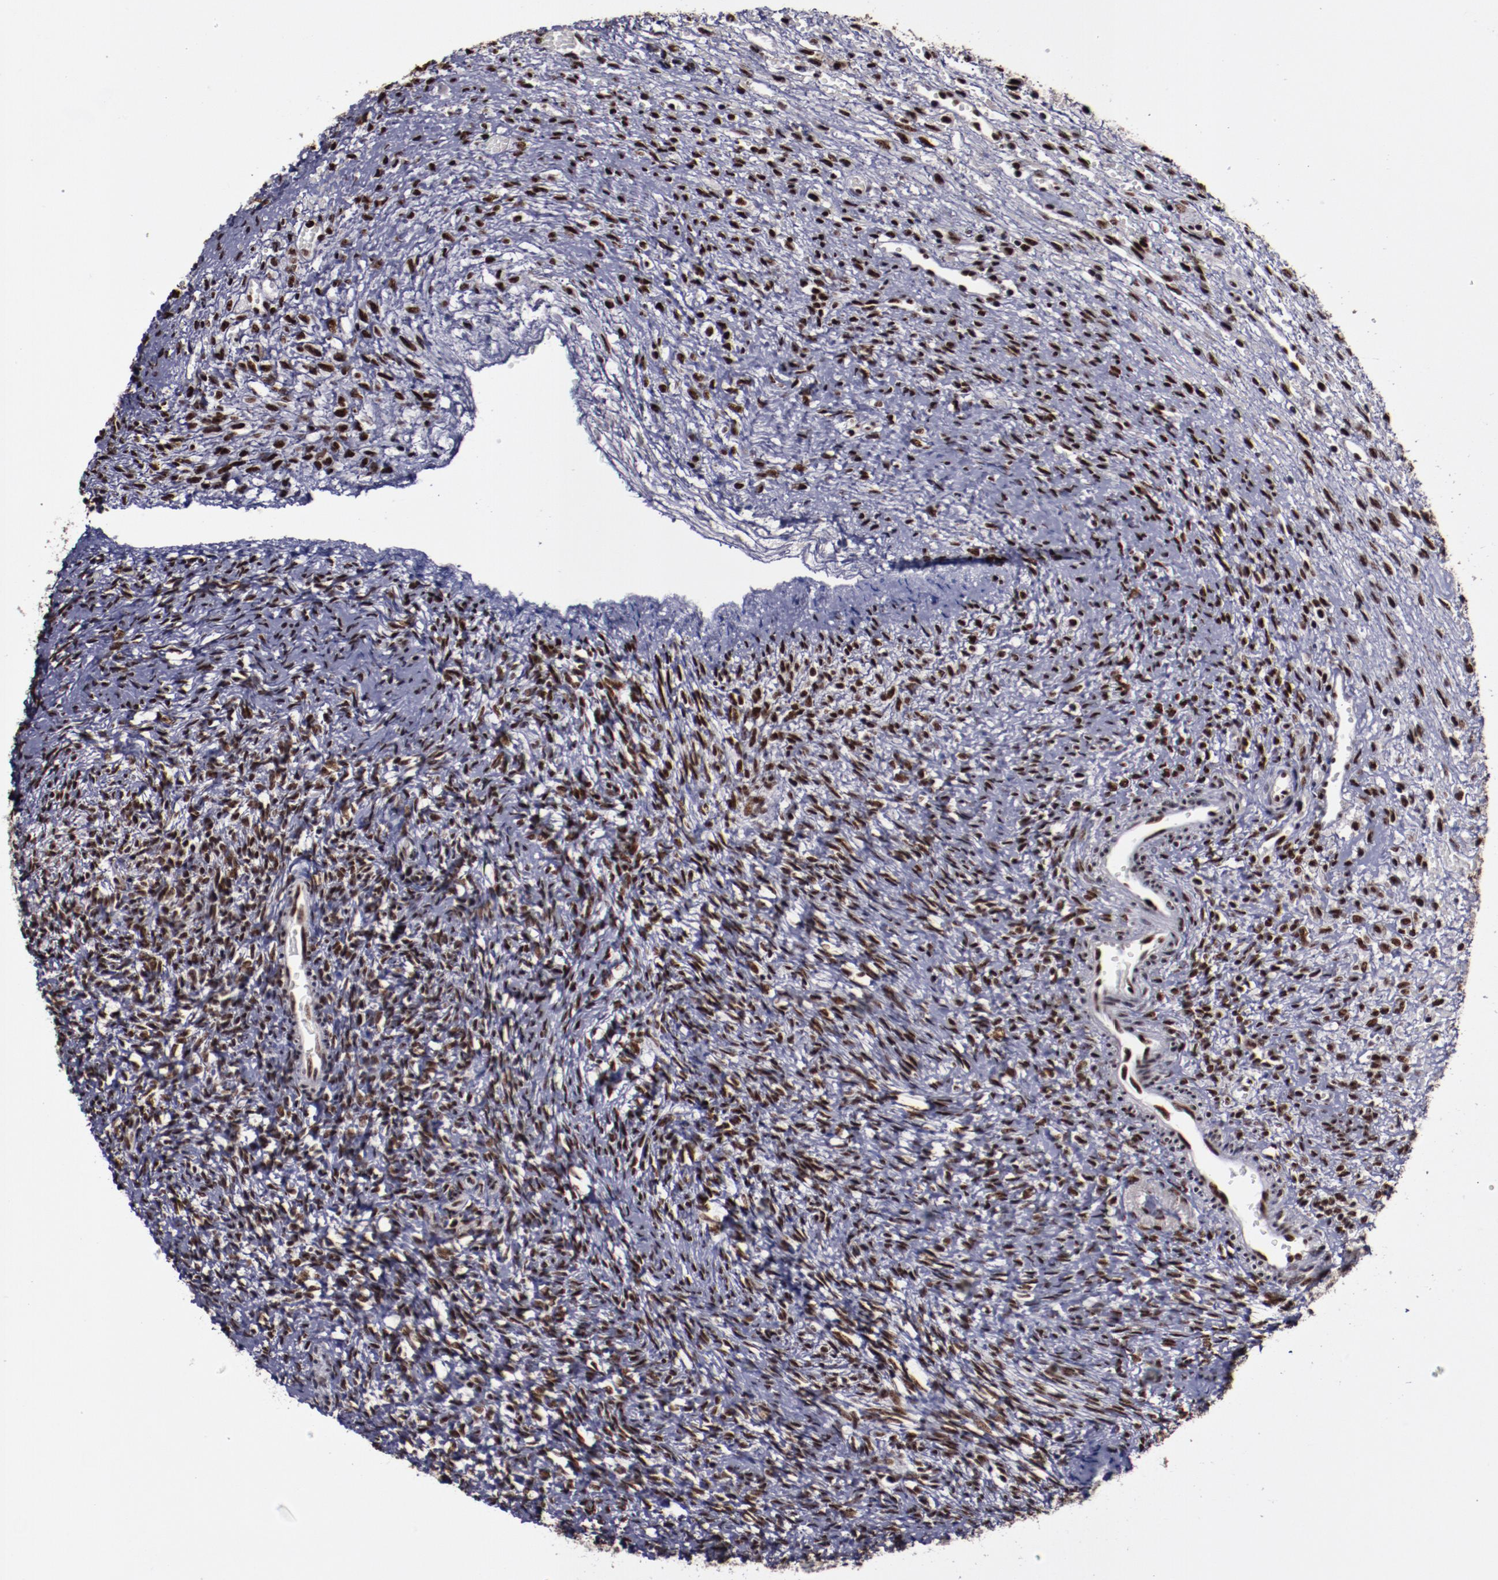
{"staining": {"intensity": "strong", "quantity": ">75%", "location": "nuclear"}, "tissue": "ovary", "cell_type": "Ovarian stroma cells", "image_type": "normal", "snomed": [{"axis": "morphology", "description": "Normal tissue, NOS"}, {"axis": "topography", "description": "Ovary"}], "caption": "Immunohistochemical staining of benign ovary displays >75% levels of strong nuclear protein staining in about >75% of ovarian stroma cells. (Stains: DAB (3,3'-diaminobenzidine) in brown, nuclei in blue, Microscopy: brightfield microscopy at high magnification).", "gene": "ERH", "patient": {"sex": "female", "age": 56}}